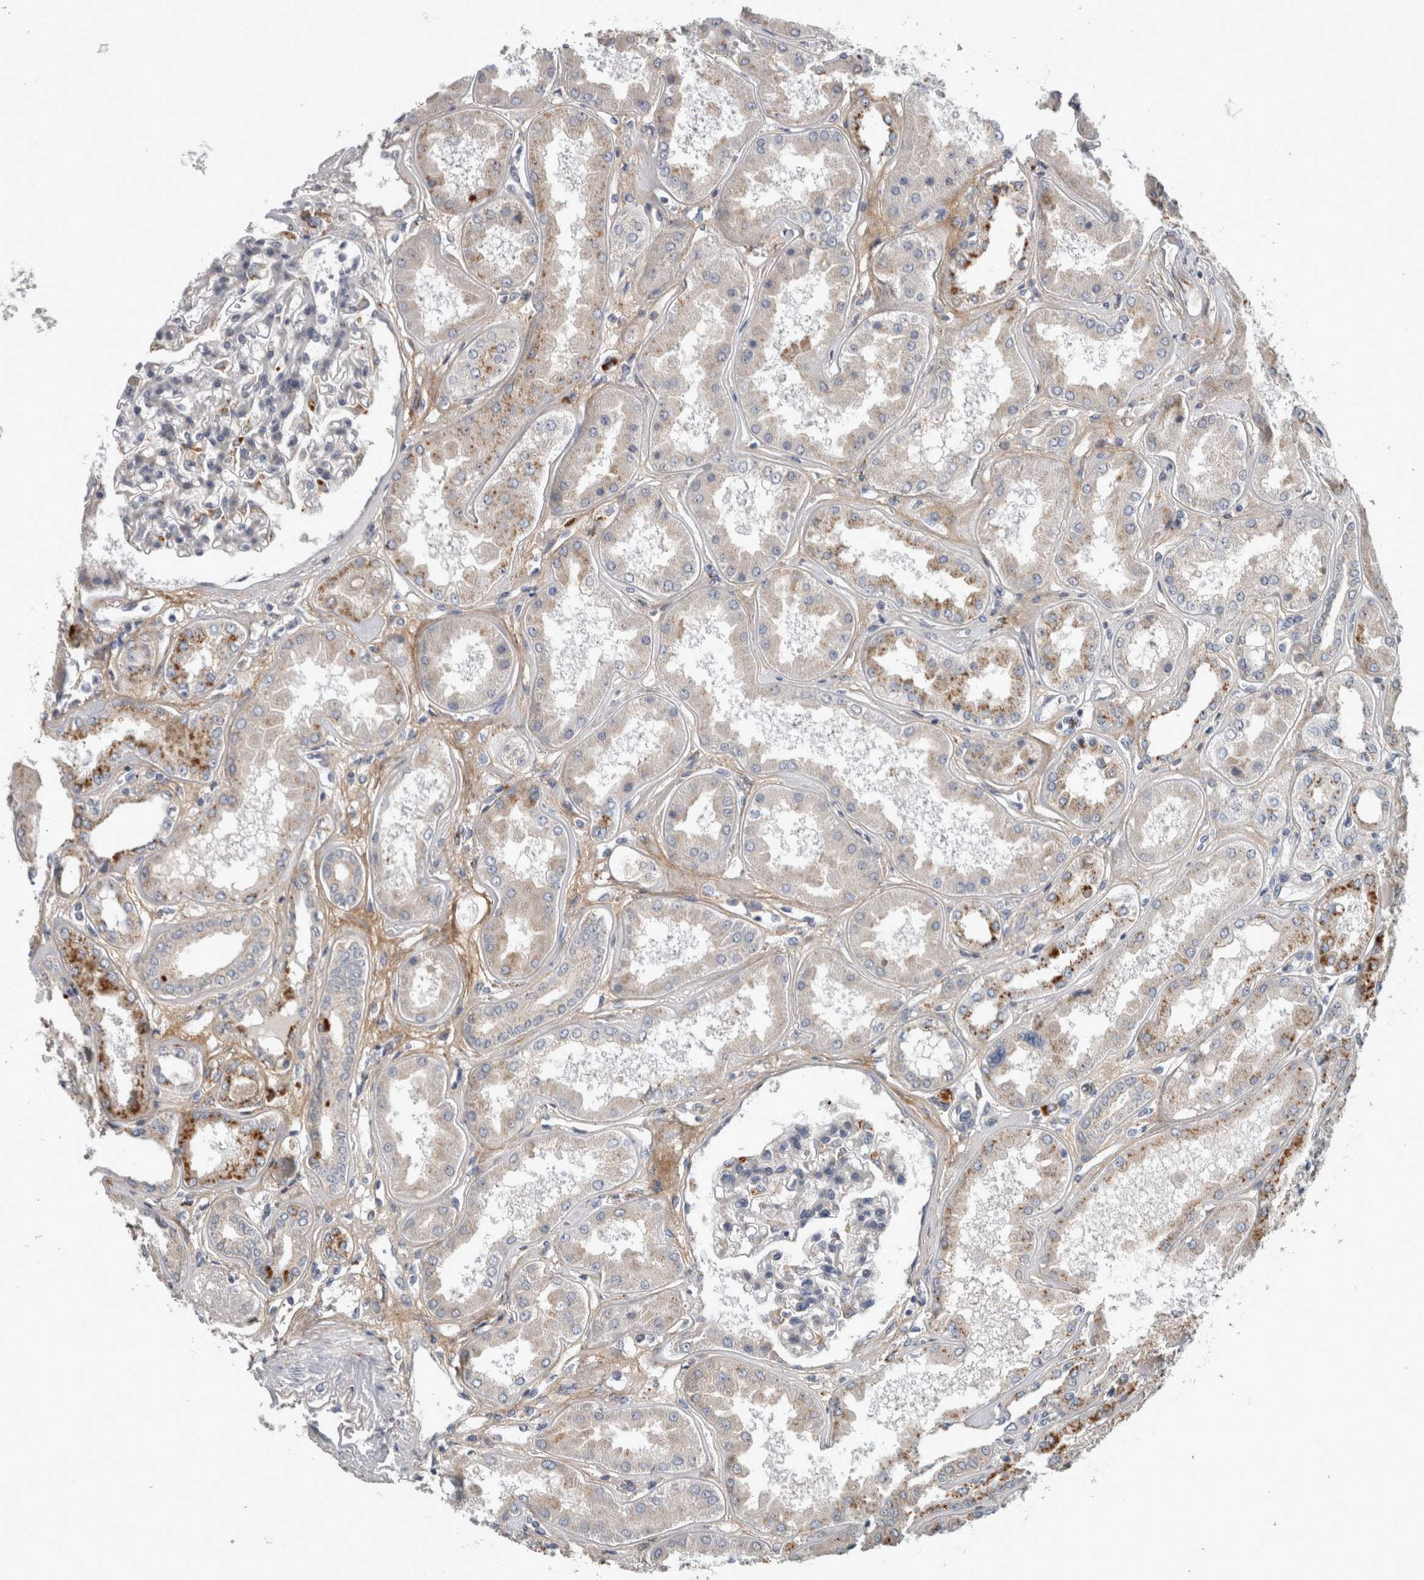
{"staining": {"intensity": "moderate", "quantity": "<25%", "location": "cytoplasmic/membranous"}, "tissue": "kidney", "cell_type": "Cells in glomeruli", "image_type": "normal", "snomed": [{"axis": "morphology", "description": "Normal tissue, NOS"}, {"axis": "topography", "description": "Kidney"}], "caption": "Human kidney stained for a protein (brown) exhibits moderate cytoplasmic/membranous positive positivity in about <25% of cells in glomeruli.", "gene": "ATXN2", "patient": {"sex": "female", "age": 56}}